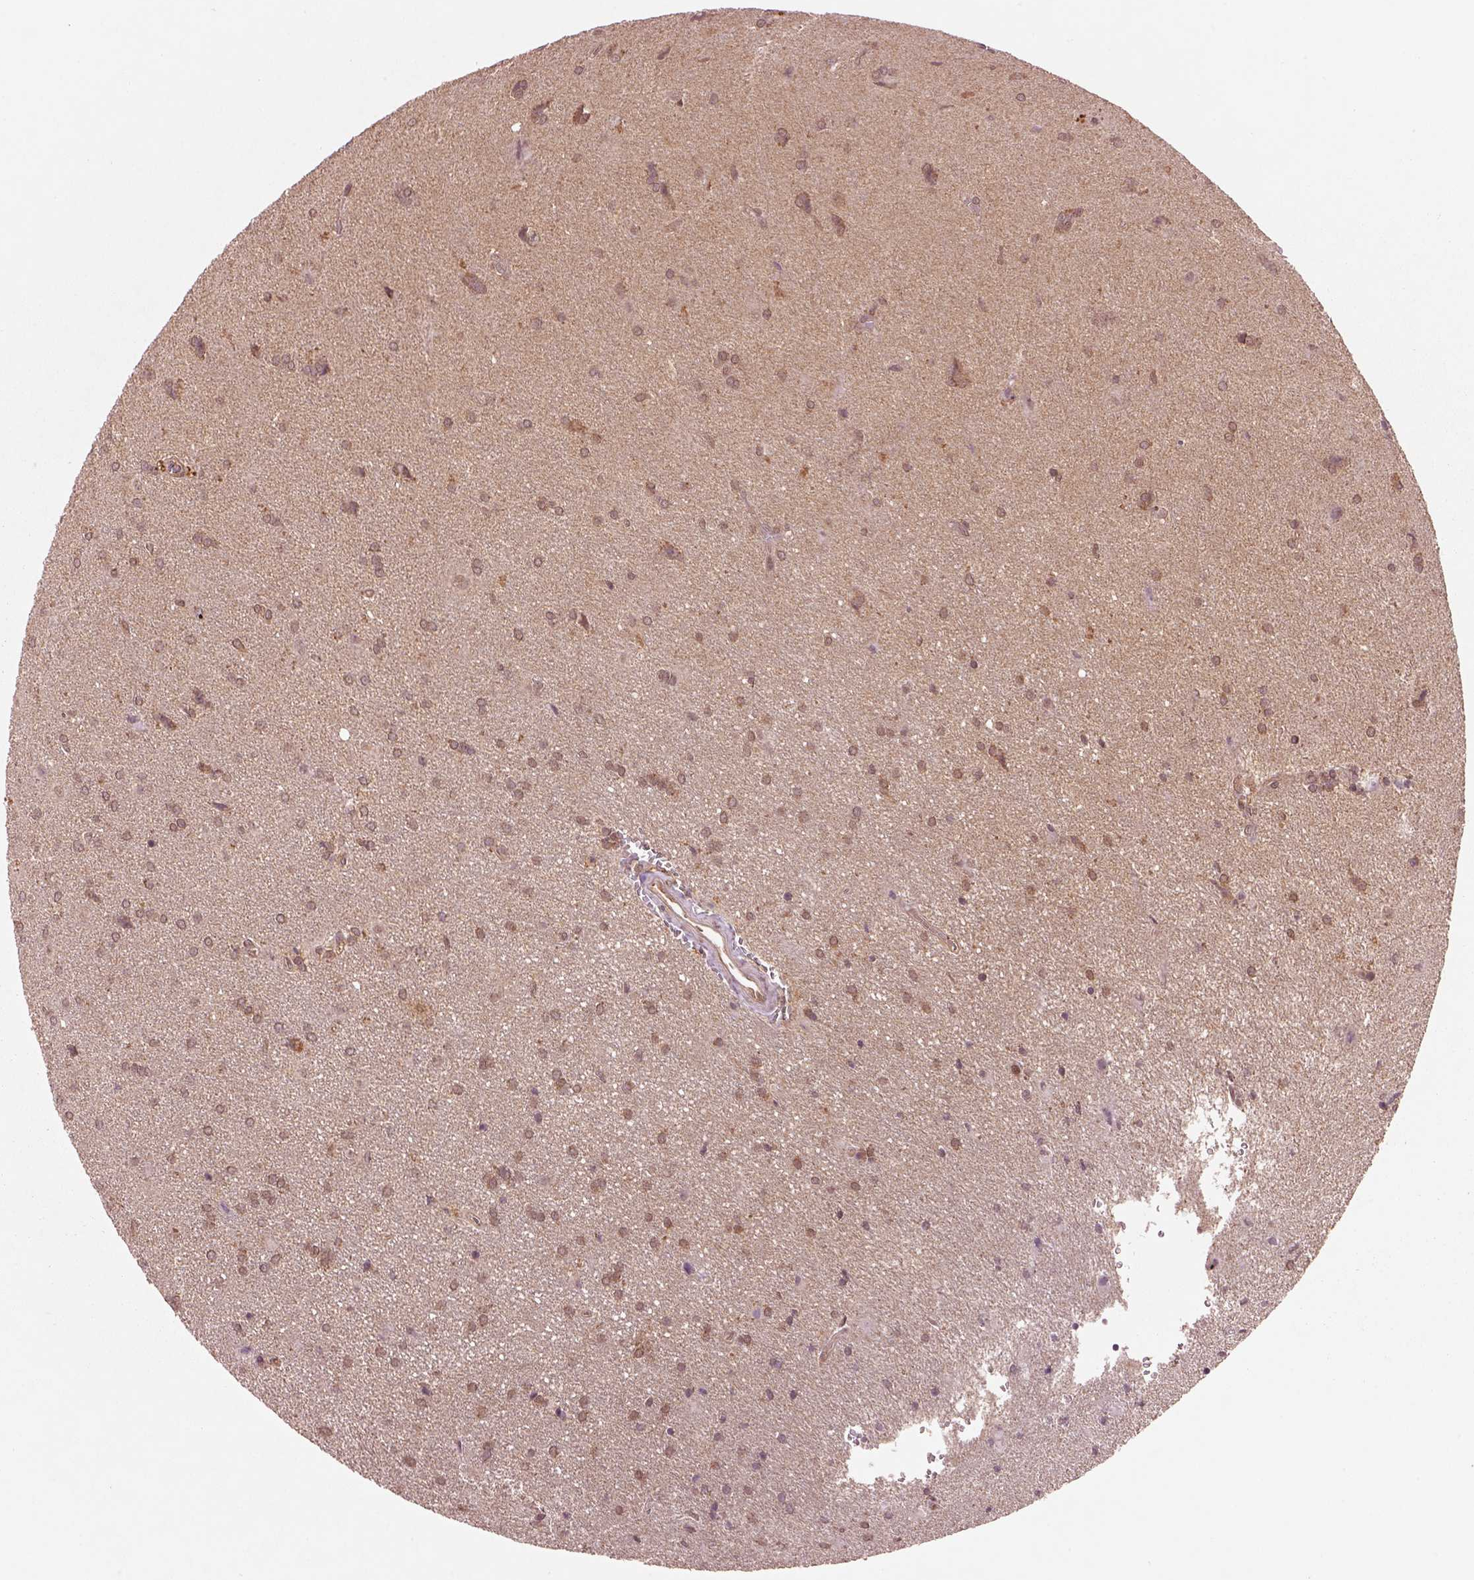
{"staining": {"intensity": "weak", "quantity": ">75%", "location": "cytoplasmic/membranous"}, "tissue": "glioma", "cell_type": "Tumor cells", "image_type": "cancer", "snomed": [{"axis": "morphology", "description": "Glioma, malignant, Low grade"}, {"axis": "topography", "description": "Brain"}], "caption": "IHC (DAB) staining of malignant low-grade glioma reveals weak cytoplasmic/membranous protein positivity in about >75% of tumor cells.", "gene": "MDP1", "patient": {"sex": "male", "age": 58}}